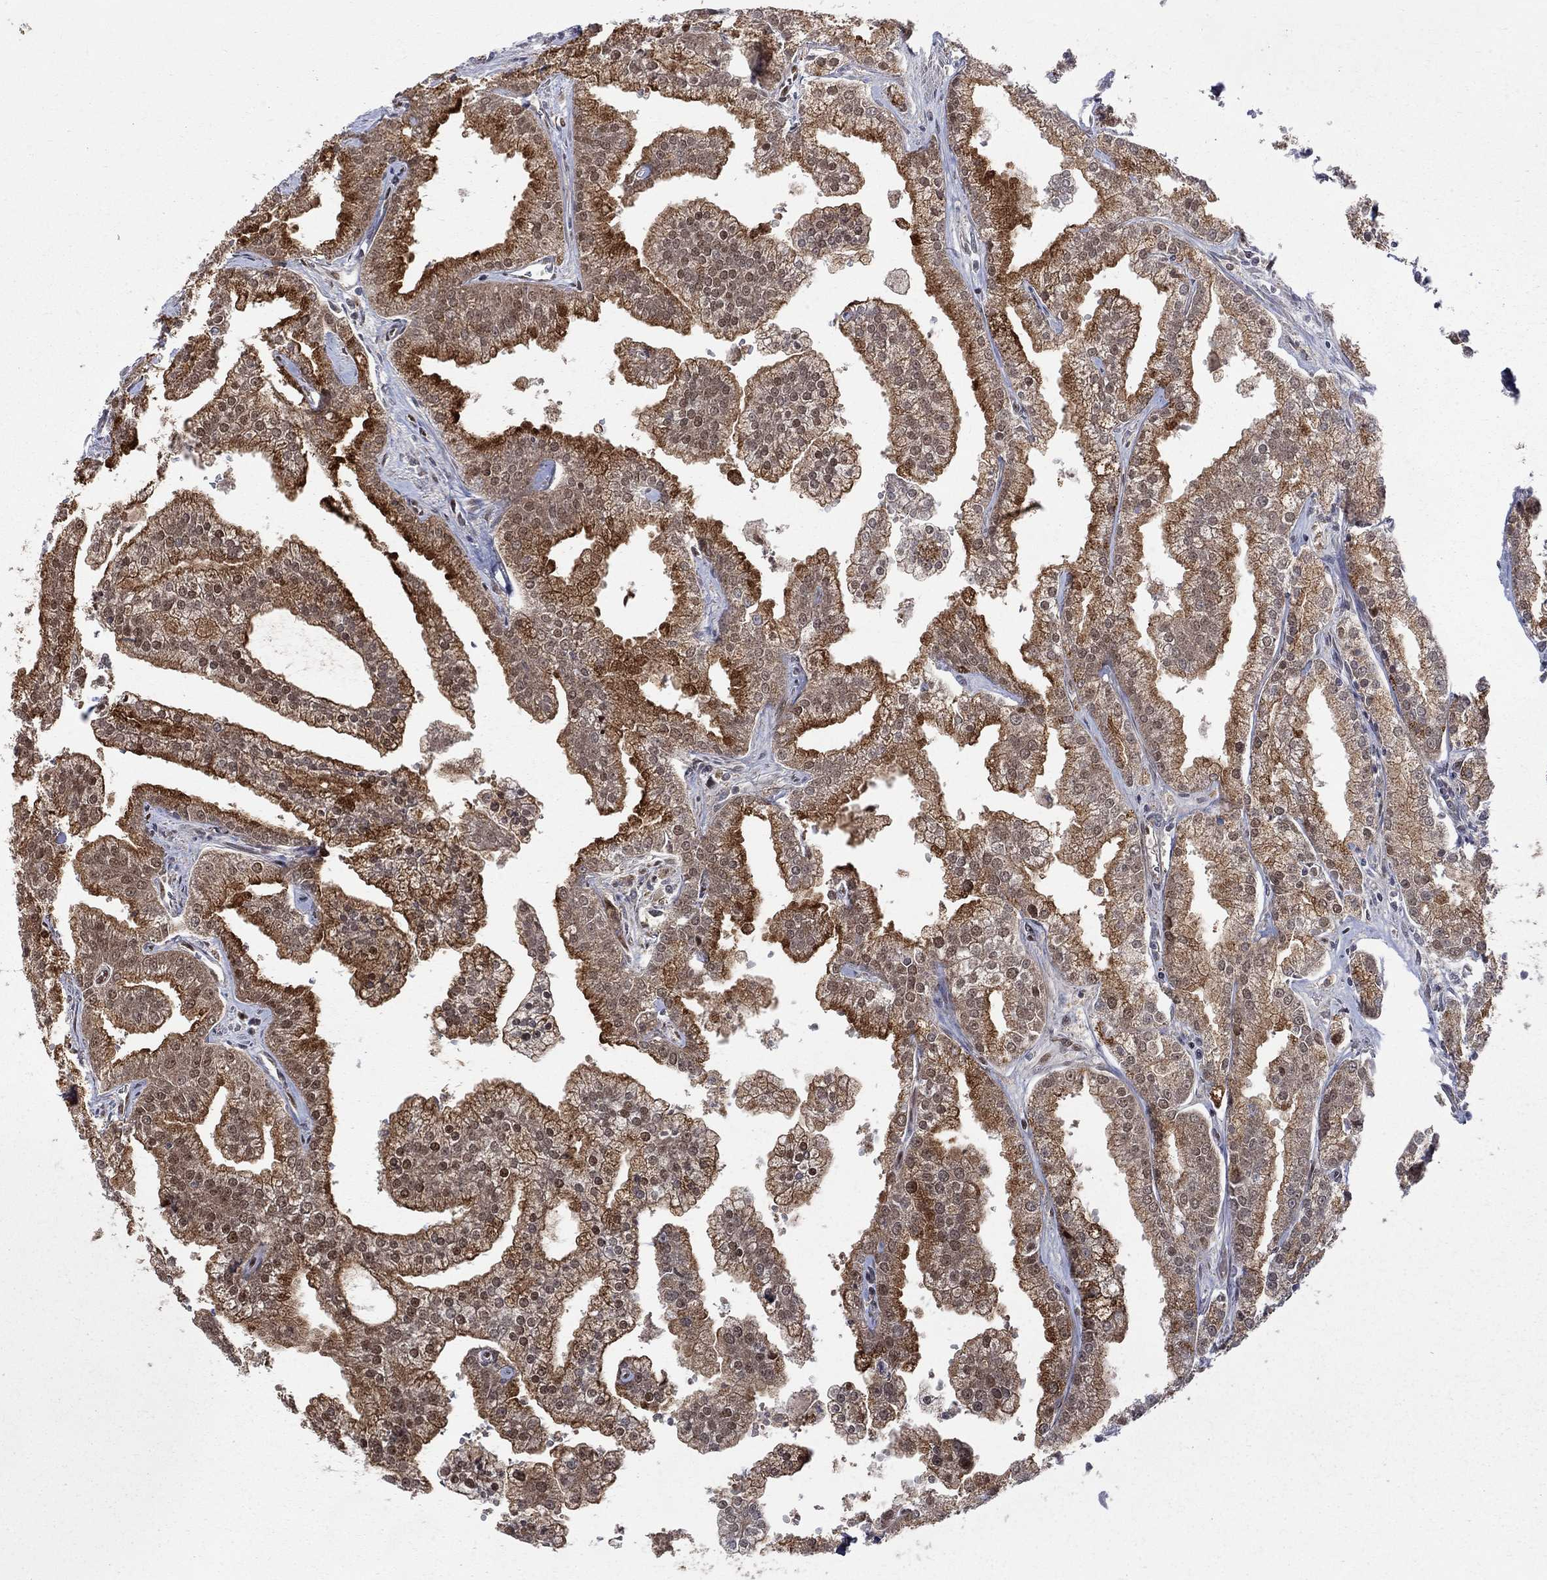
{"staining": {"intensity": "strong", "quantity": ">75%", "location": "cytoplasmic/membranous"}, "tissue": "prostate cancer", "cell_type": "Tumor cells", "image_type": "cancer", "snomed": [{"axis": "morphology", "description": "Adenocarcinoma, NOS"}, {"axis": "topography", "description": "Prostate"}], "caption": "Immunohistochemical staining of prostate adenocarcinoma demonstrates high levels of strong cytoplasmic/membranous staining in approximately >75% of tumor cells.", "gene": "ELOB", "patient": {"sex": "male", "age": 70}}